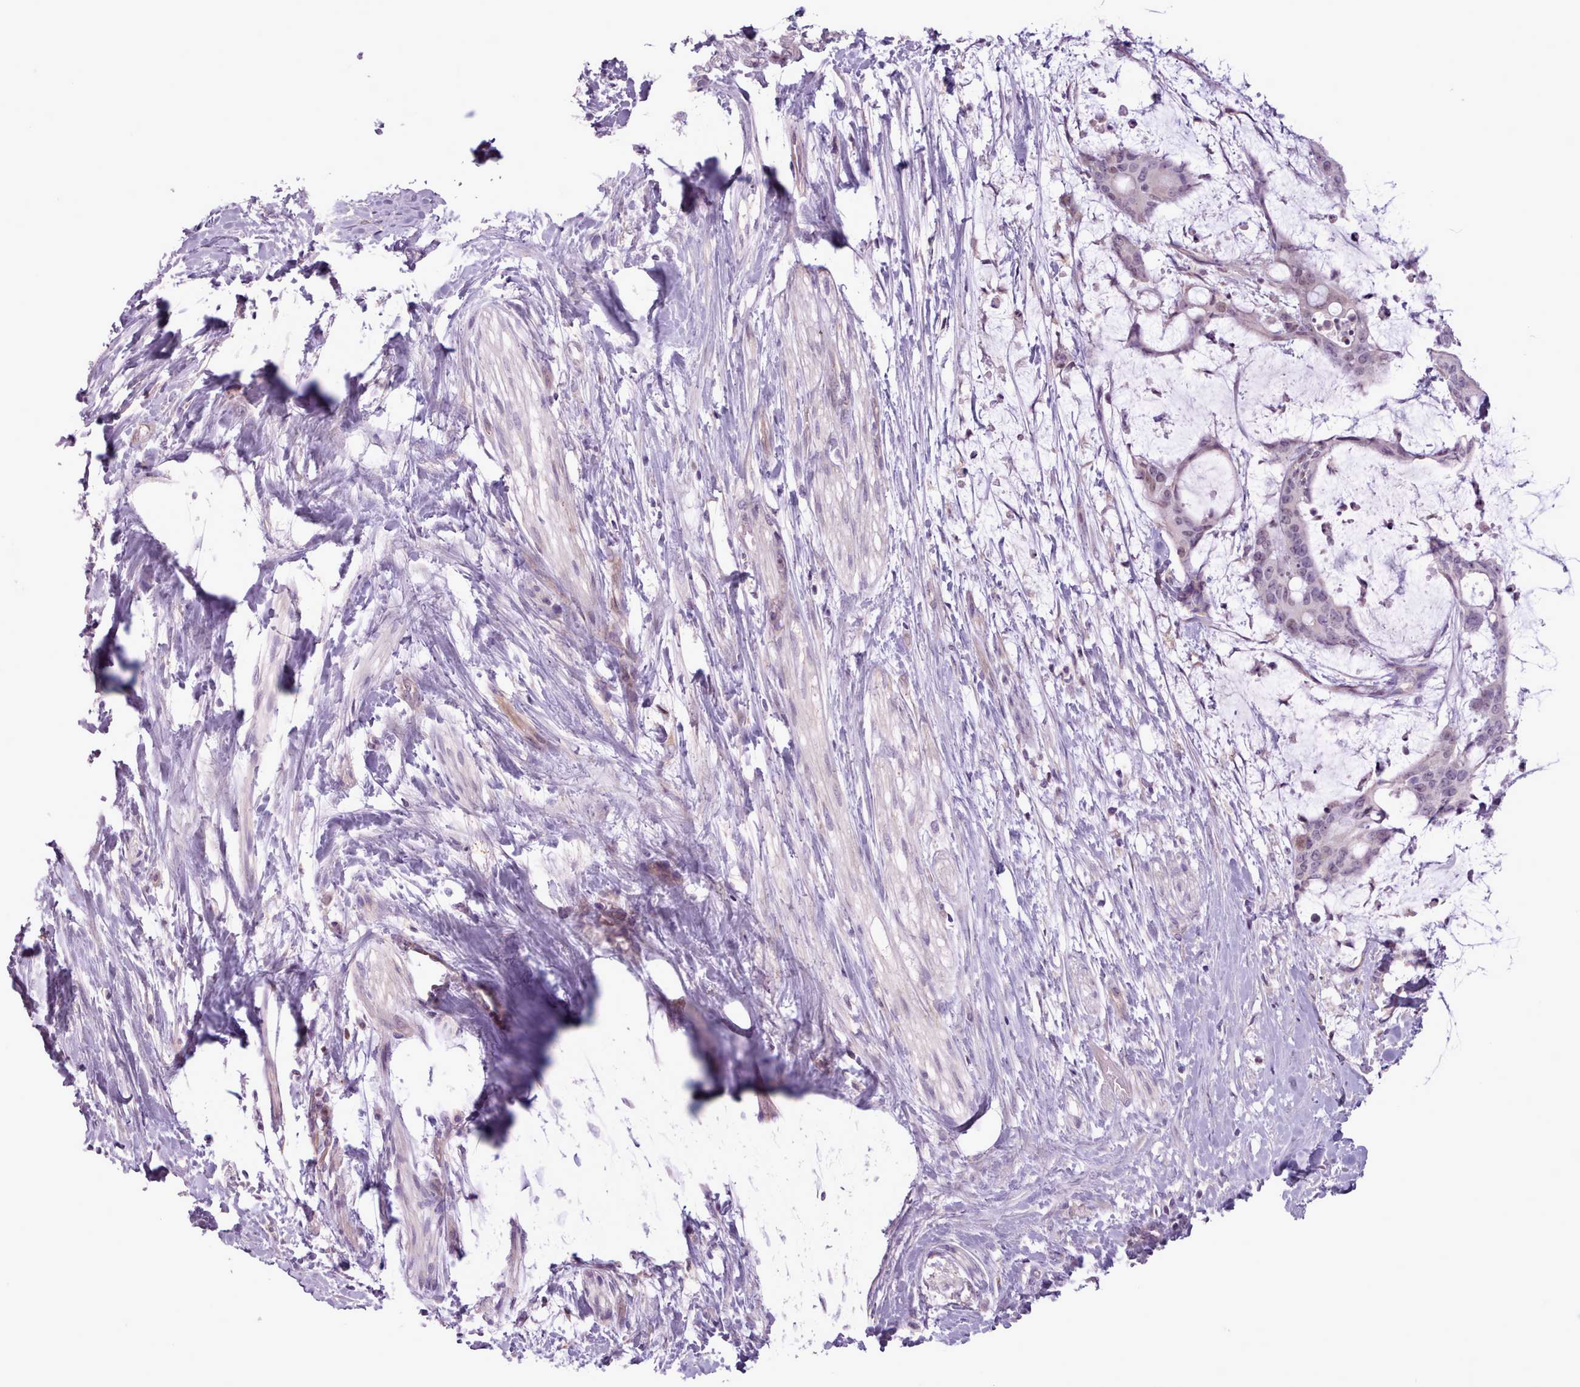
{"staining": {"intensity": "weak", "quantity": "<25%", "location": "nuclear"}, "tissue": "liver cancer", "cell_type": "Tumor cells", "image_type": "cancer", "snomed": [{"axis": "morphology", "description": "Normal tissue, NOS"}, {"axis": "morphology", "description": "Cholangiocarcinoma"}, {"axis": "topography", "description": "Liver"}, {"axis": "topography", "description": "Peripheral nerve tissue"}], "caption": "Image shows no significant protein staining in tumor cells of liver cholangiocarcinoma. (DAB immunohistochemistry (IHC) with hematoxylin counter stain).", "gene": "SLURP1", "patient": {"sex": "female", "age": 73}}